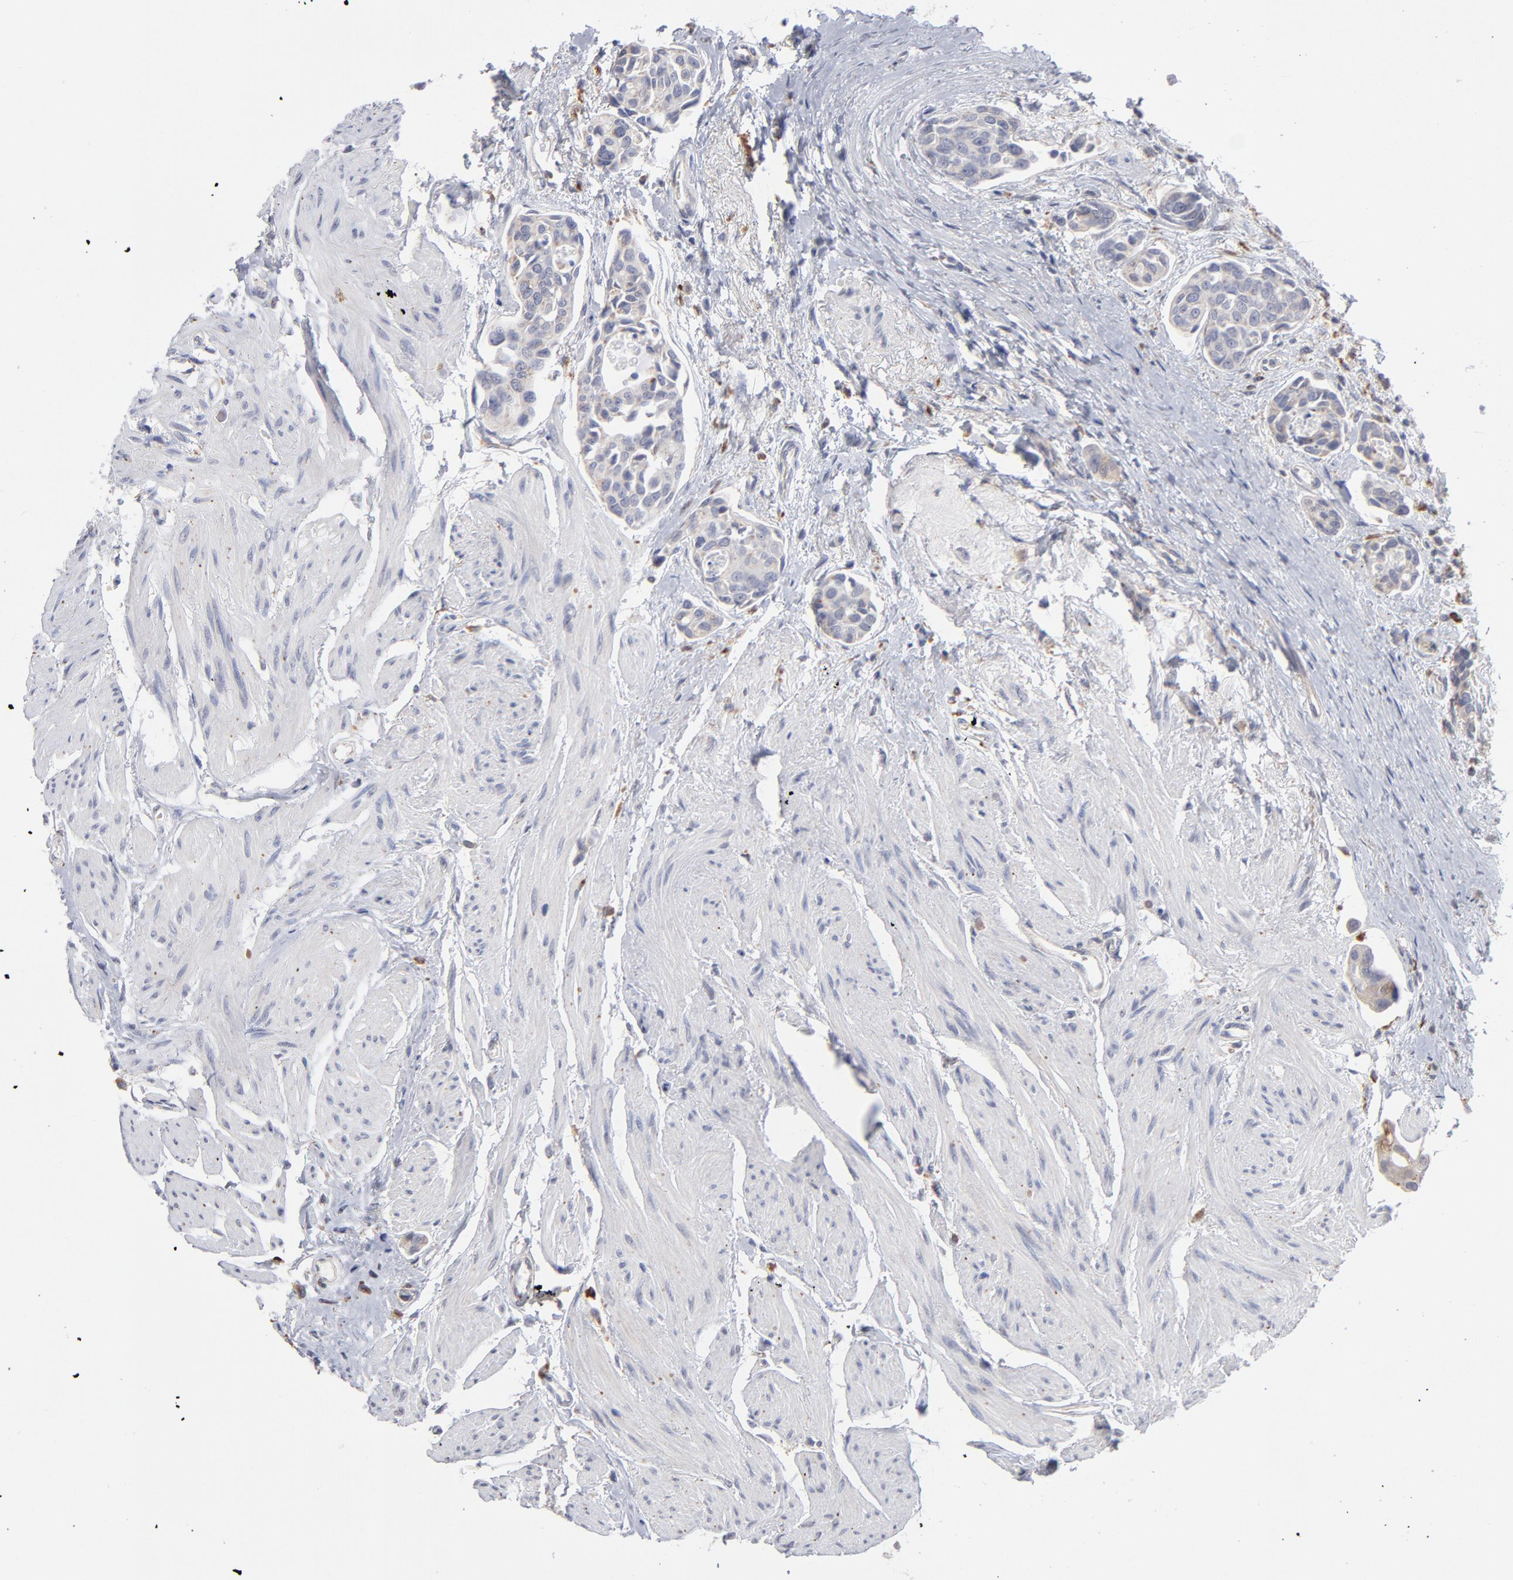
{"staining": {"intensity": "weak", "quantity": "<25%", "location": "cytoplasmic/membranous"}, "tissue": "urothelial cancer", "cell_type": "Tumor cells", "image_type": "cancer", "snomed": [{"axis": "morphology", "description": "Urothelial carcinoma, High grade"}, {"axis": "topography", "description": "Urinary bladder"}], "caption": "High power microscopy image of an immunohistochemistry (IHC) image of urothelial carcinoma (high-grade), revealing no significant staining in tumor cells.", "gene": "RRAGB", "patient": {"sex": "male", "age": 78}}